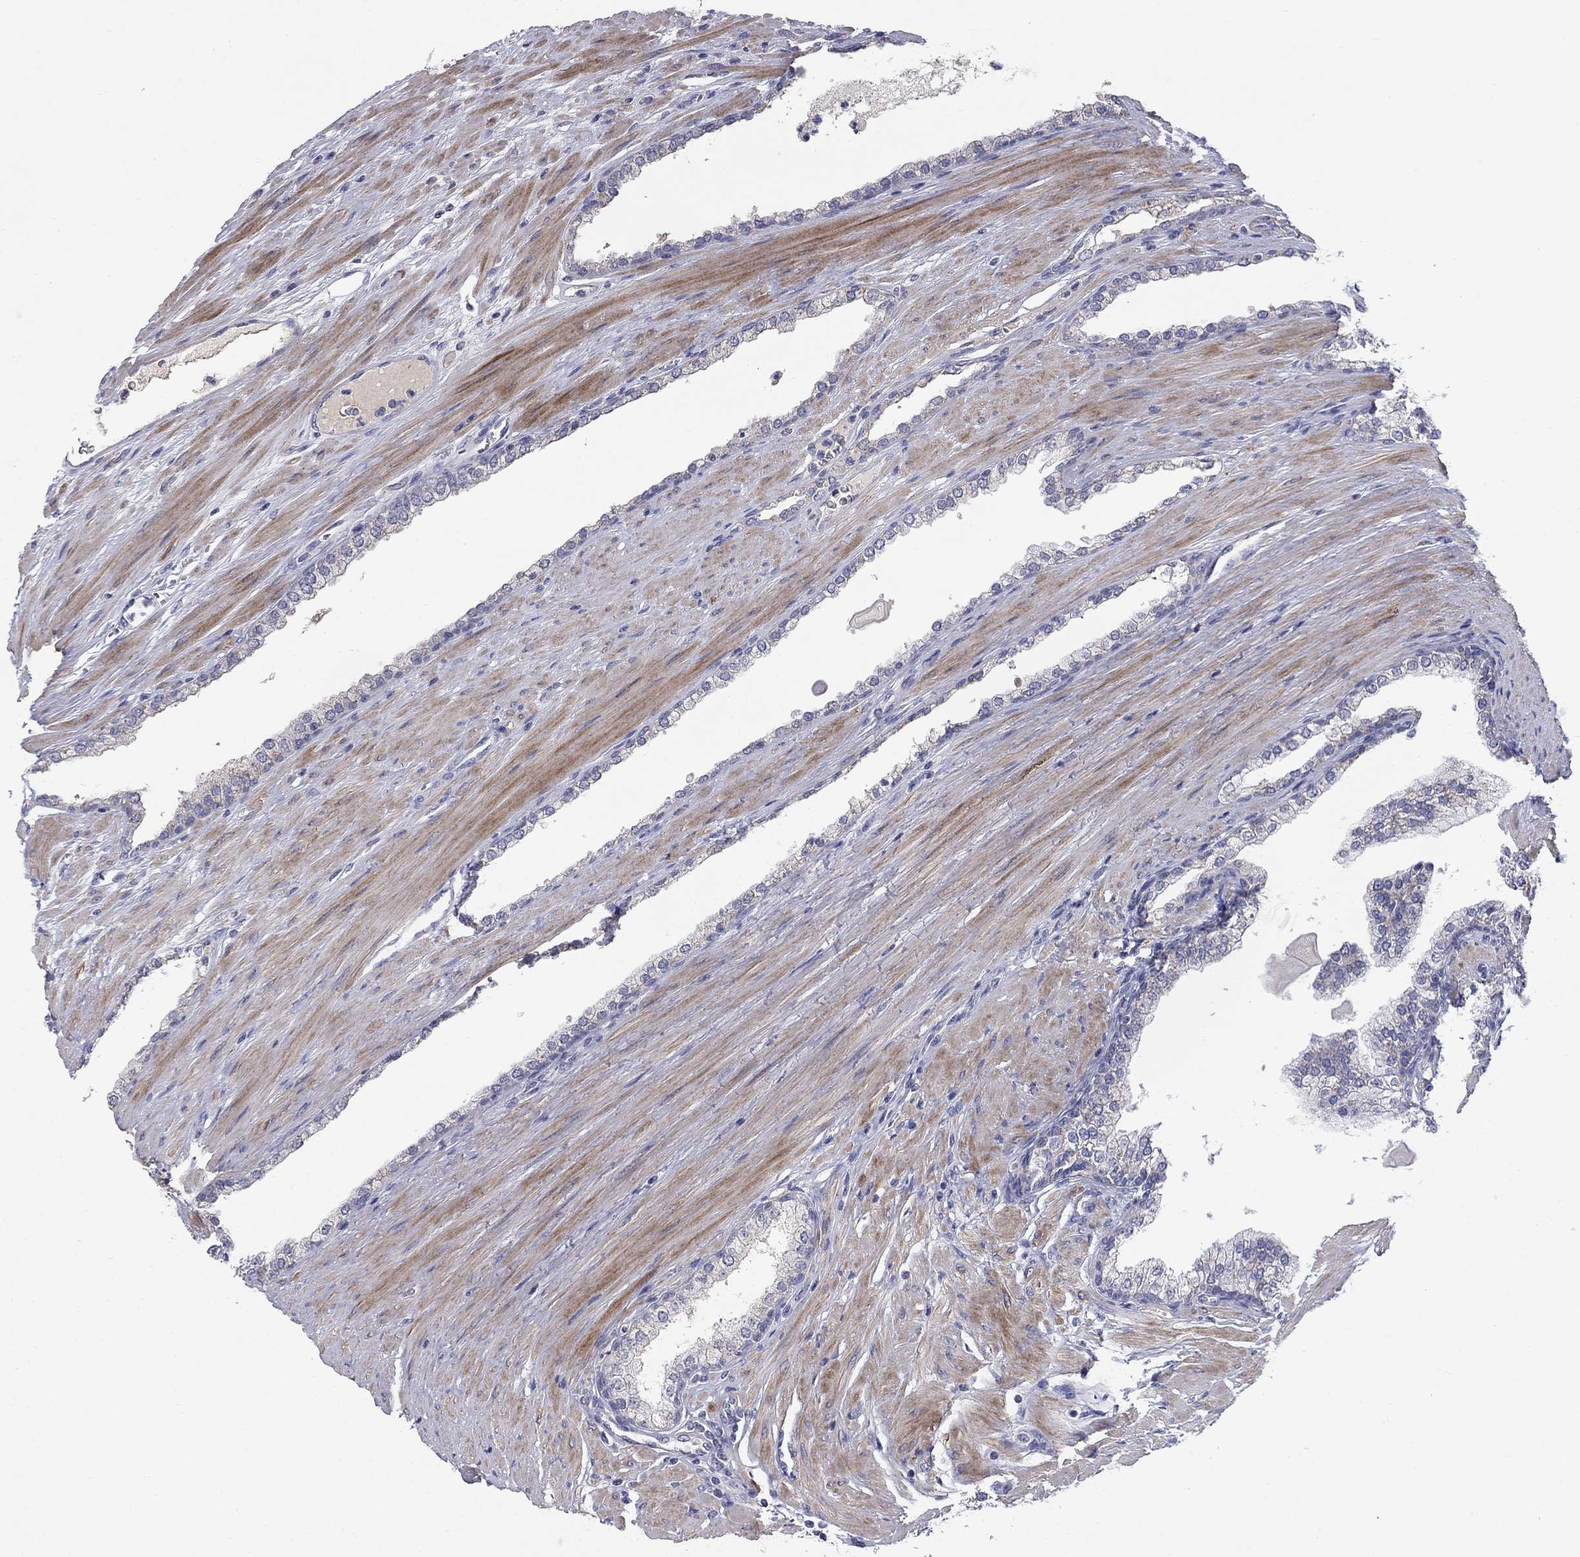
{"staining": {"intensity": "negative", "quantity": "none", "location": "none"}, "tissue": "prostate cancer", "cell_type": "Tumor cells", "image_type": "cancer", "snomed": [{"axis": "morphology", "description": "Adenocarcinoma, NOS"}, {"axis": "topography", "description": "Prostate"}], "caption": "The immunohistochemistry image has no significant staining in tumor cells of prostate cancer tissue. (DAB immunohistochemistry (IHC), high magnification).", "gene": "FRK", "patient": {"sex": "male", "age": 67}}